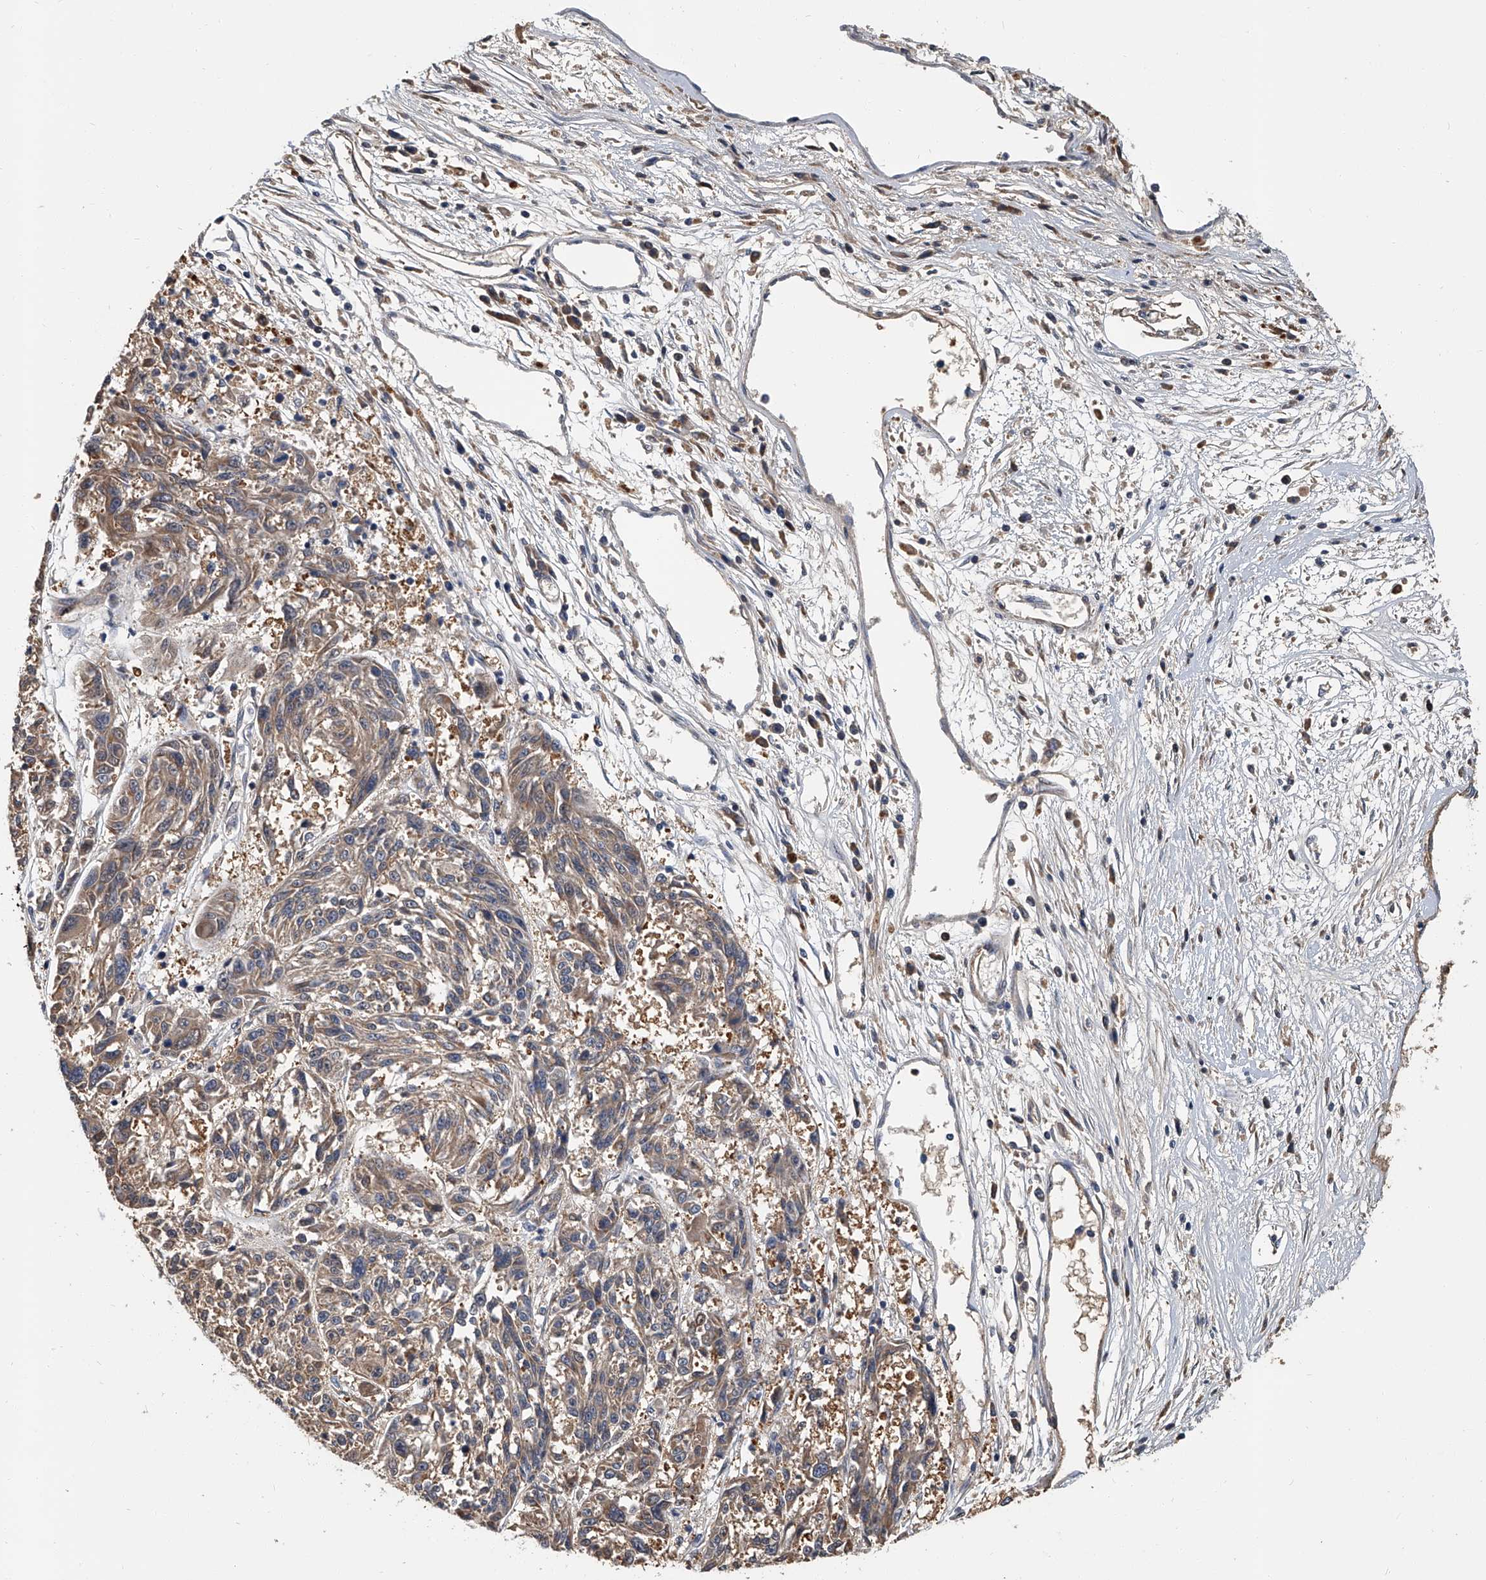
{"staining": {"intensity": "weak", "quantity": "25%-75%", "location": "cytoplasmic/membranous"}, "tissue": "melanoma", "cell_type": "Tumor cells", "image_type": "cancer", "snomed": [{"axis": "morphology", "description": "Malignant melanoma, NOS"}, {"axis": "topography", "description": "Skin"}], "caption": "The micrograph exhibits staining of malignant melanoma, revealing weak cytoplasmic/membranous protein positivity (brown color) within tumor cells.", "gene": "CD200", "patient": {"sex": "male", "age": 53}}